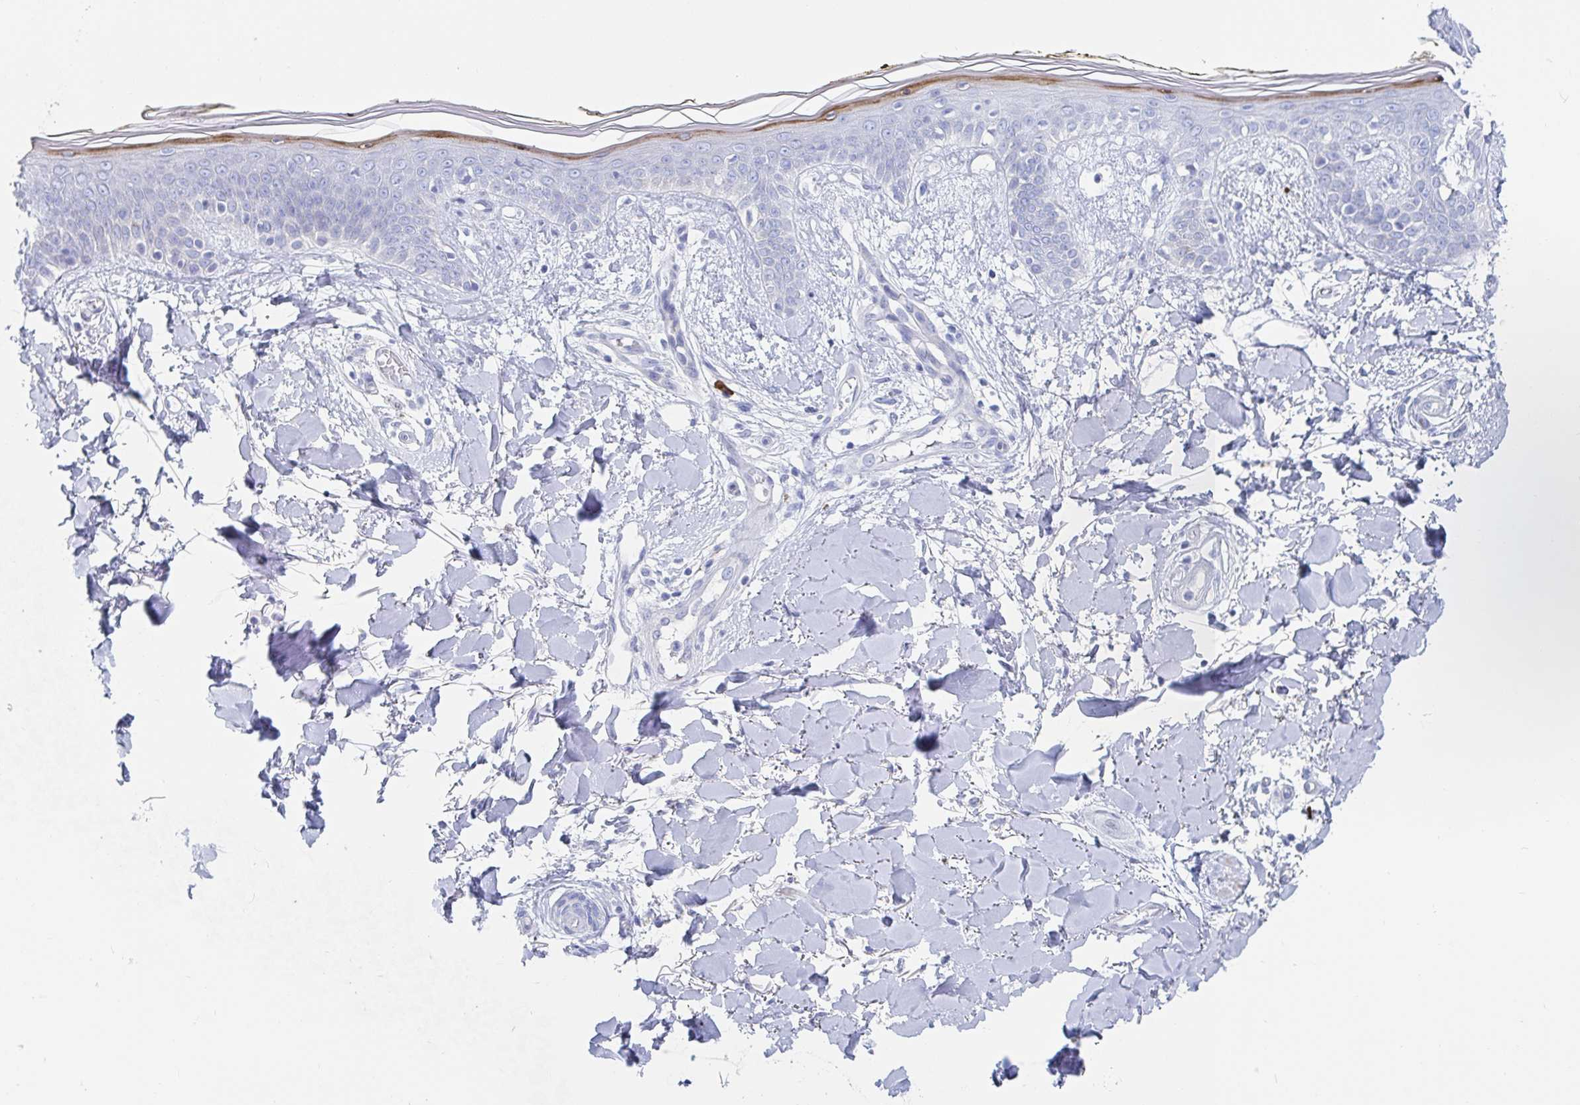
{"staining": {"intensity": "negative", "quantity": "none", "location": "none"}, "tissue": "skin", "cell_type": "Fibroblasts", "image_type": "normal", "snomed": [{"axis": "morphology", "description": "Normal tissue, NOS"}, {"axis": "topography", "description": "Skin"}], "caption": "IHC micrograph of normal skin: skin stained with DAB shows no significant protein positivity in fibroblasts. Brightfield microscopy of immunohistochemistry (IHC) stained with DAB (3,3'-diaminobenzidine) (brown) and hematoxylin (blue), captured at high magnification.", "gene": "PACSIN1", "patient": {"sex": "female", "age": 34}}